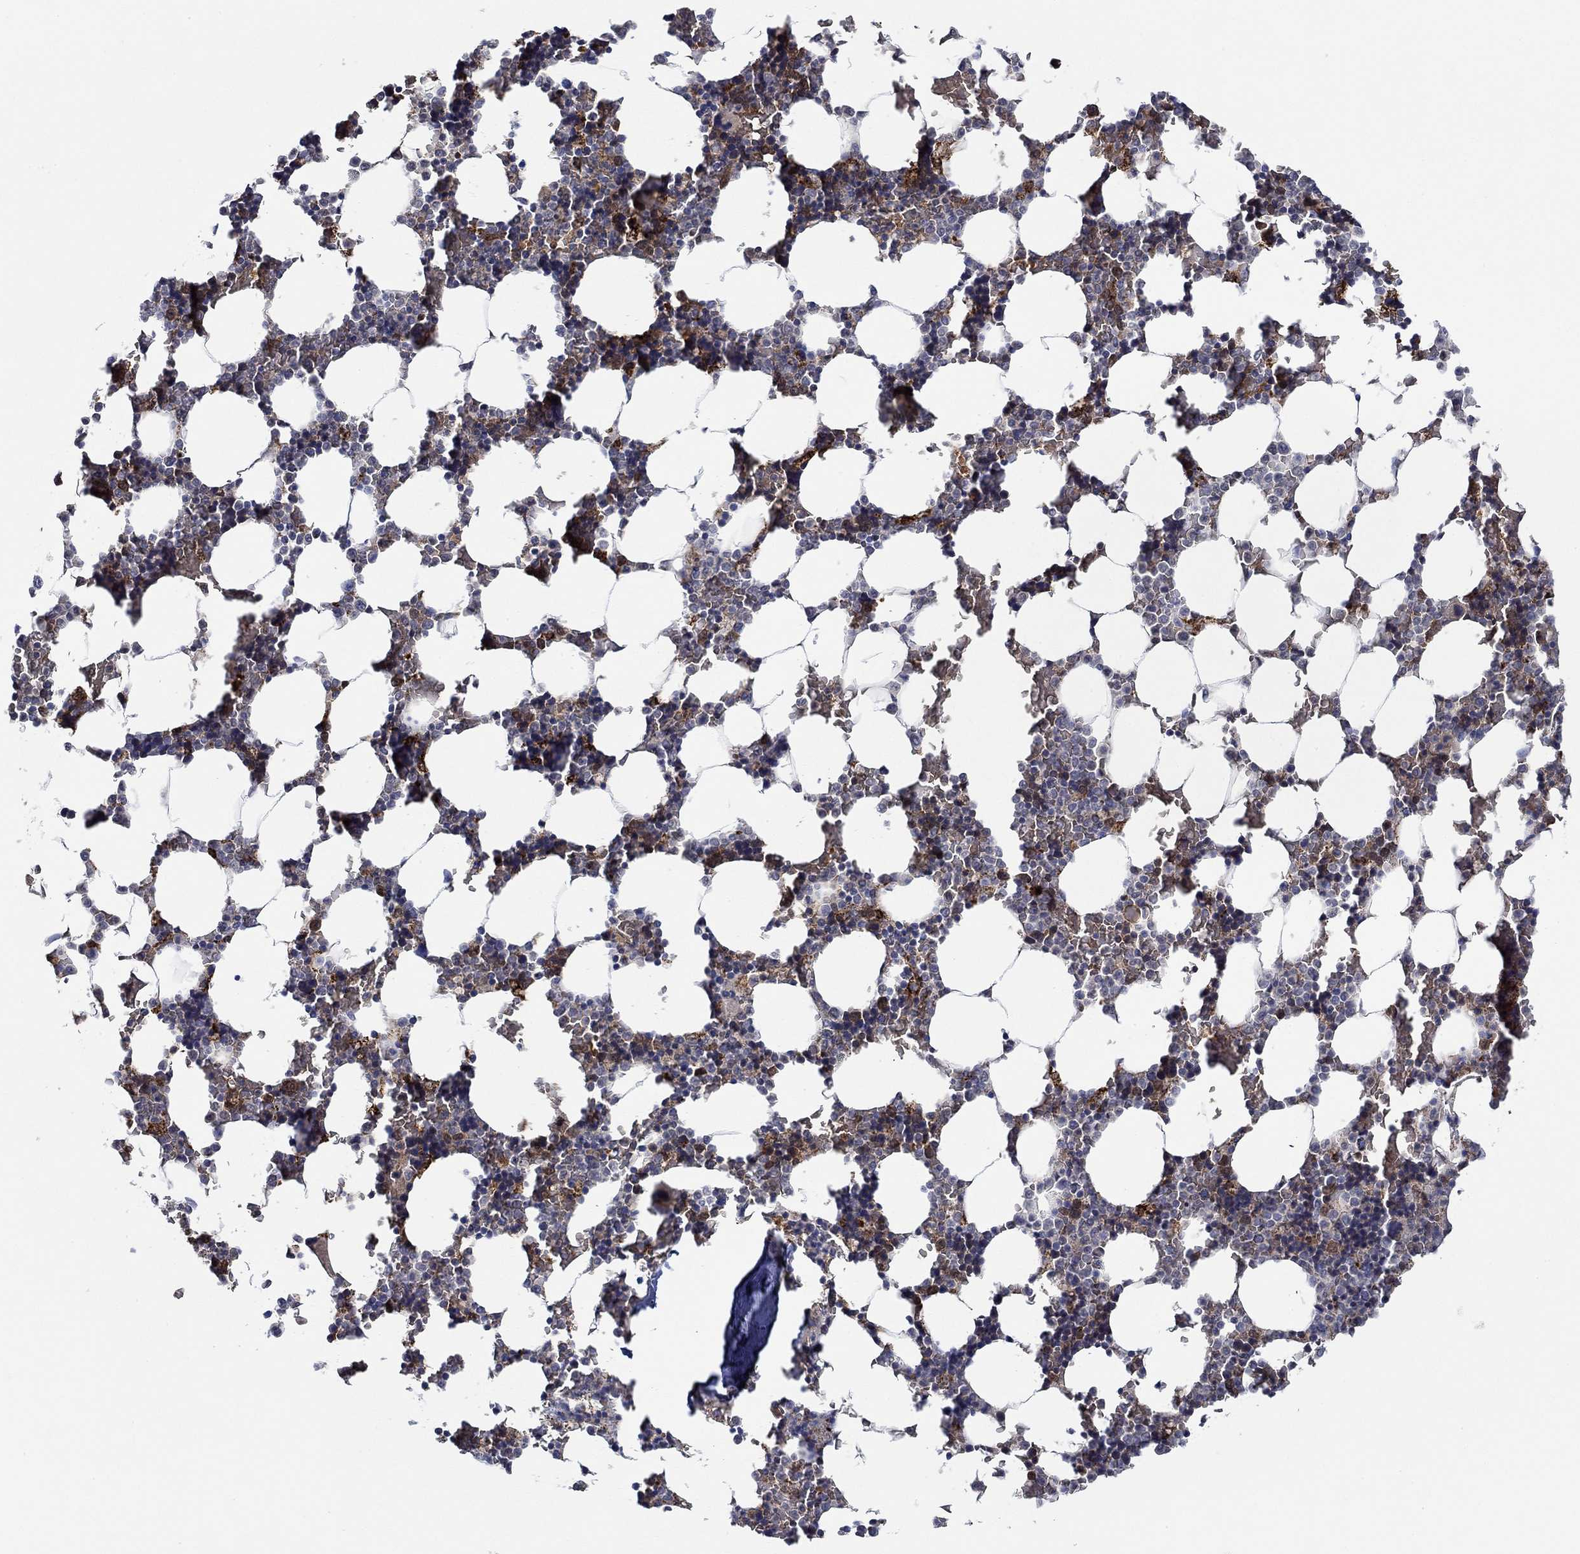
{"staining": {"intensity": "strong", "quantity": "<25%", "location": "cytoplasmic/membranous"}, "tissue": "bone marrow", "cell_type": "Hematopoietic cells", "image_type": "normal", "snomed": [{"axis": "morphology", "description": "Normal tissue, NOS"}, {"axis": "topography", "description": "Bone marrow"}], "caption": "Protein analysis of benign bone marrow exhibits strong cytoplasmic/membranous staining in approximately <25% of hematopoietic cells.", "gene": "MPP1", "patient": {"sex": "male", "age": 51}}